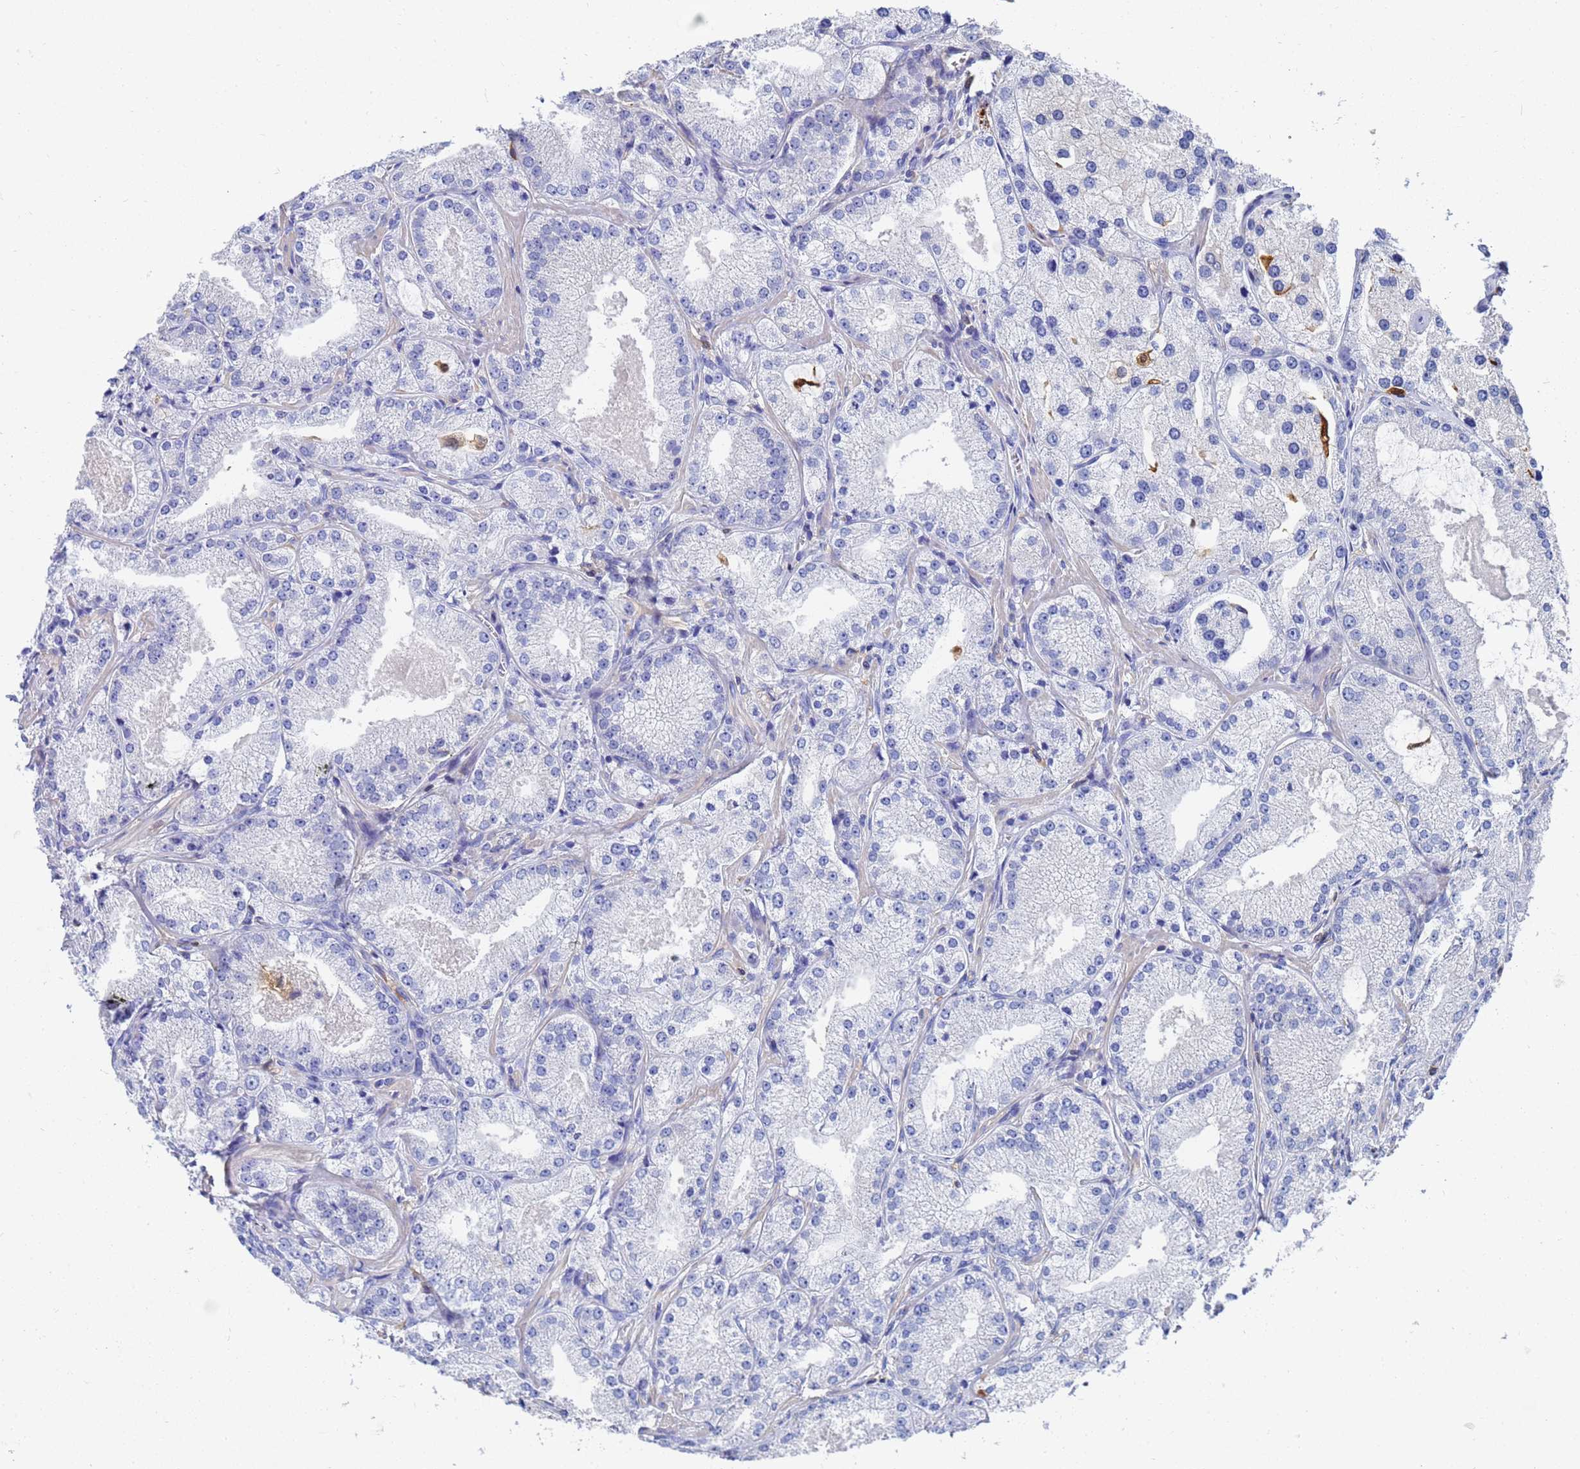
{"staining": {"intensity": "negative", "quantity": "none", "location": "none"}, "tissue": "prostate cancer", "cell_type": "Tumor cells", "image_type": "cancer", "snomed": [{"axis": "morphology", "description": "Adenocarcinoma, Low grade"}, {"axis": "topography", "description": "Prostate"}], "caption": "Tumor cells are negative for protein expression in human prostate cancer.", "gene": "GCHFR", "patient": {"sex": "male", "age": 69}}